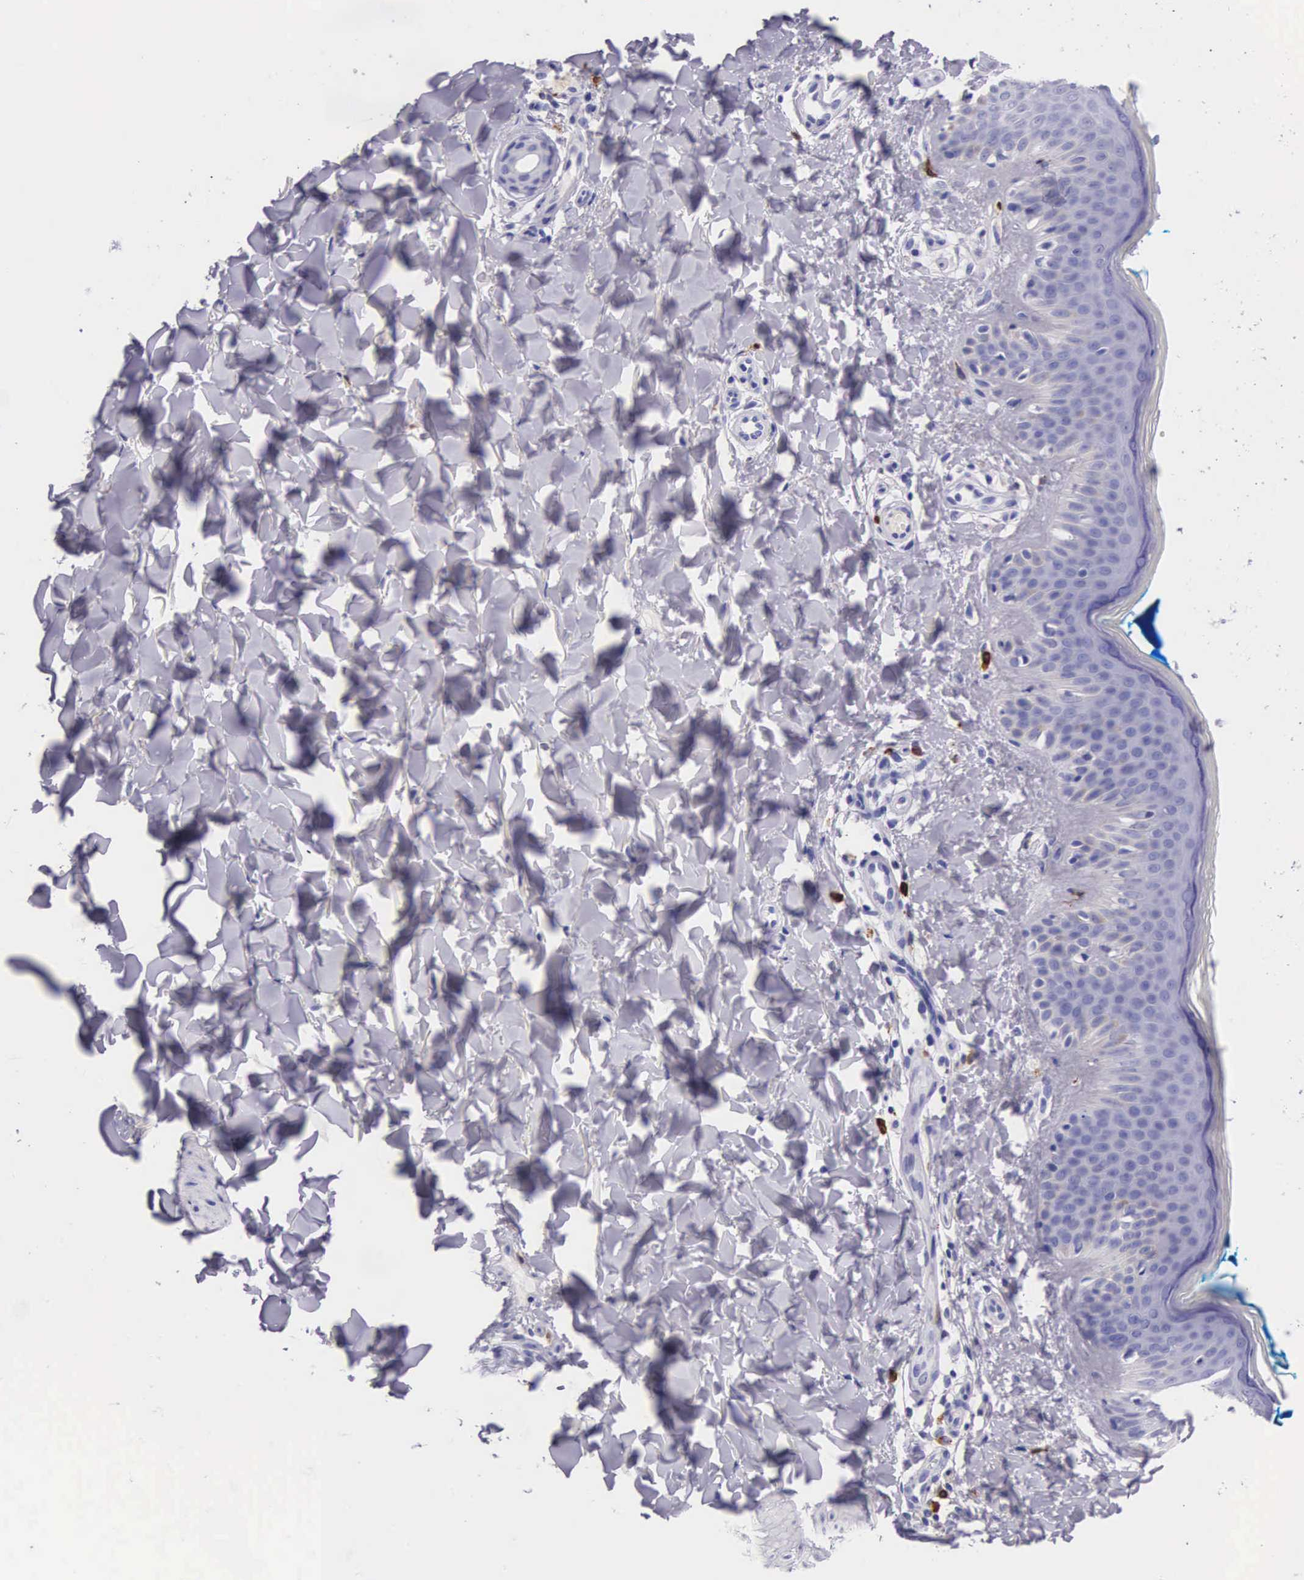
{"staining": {"intensity": "negative", "quantity": "none", "location": "none"}, "tissue": "skin", "cell_type": "Fibroblasts", "image_type": "normal", "snomed": [{"axis": "morphology", "description": "Normal tissue, NOS"}, {"axis": "topography", "description": "Skin"}], "caption": "Immunohistochemical staining of unremarkable skin shows no significant expression in fibroblasts.", "gene": "FCN1", "patient": {"sex": "female", "age": 17}}